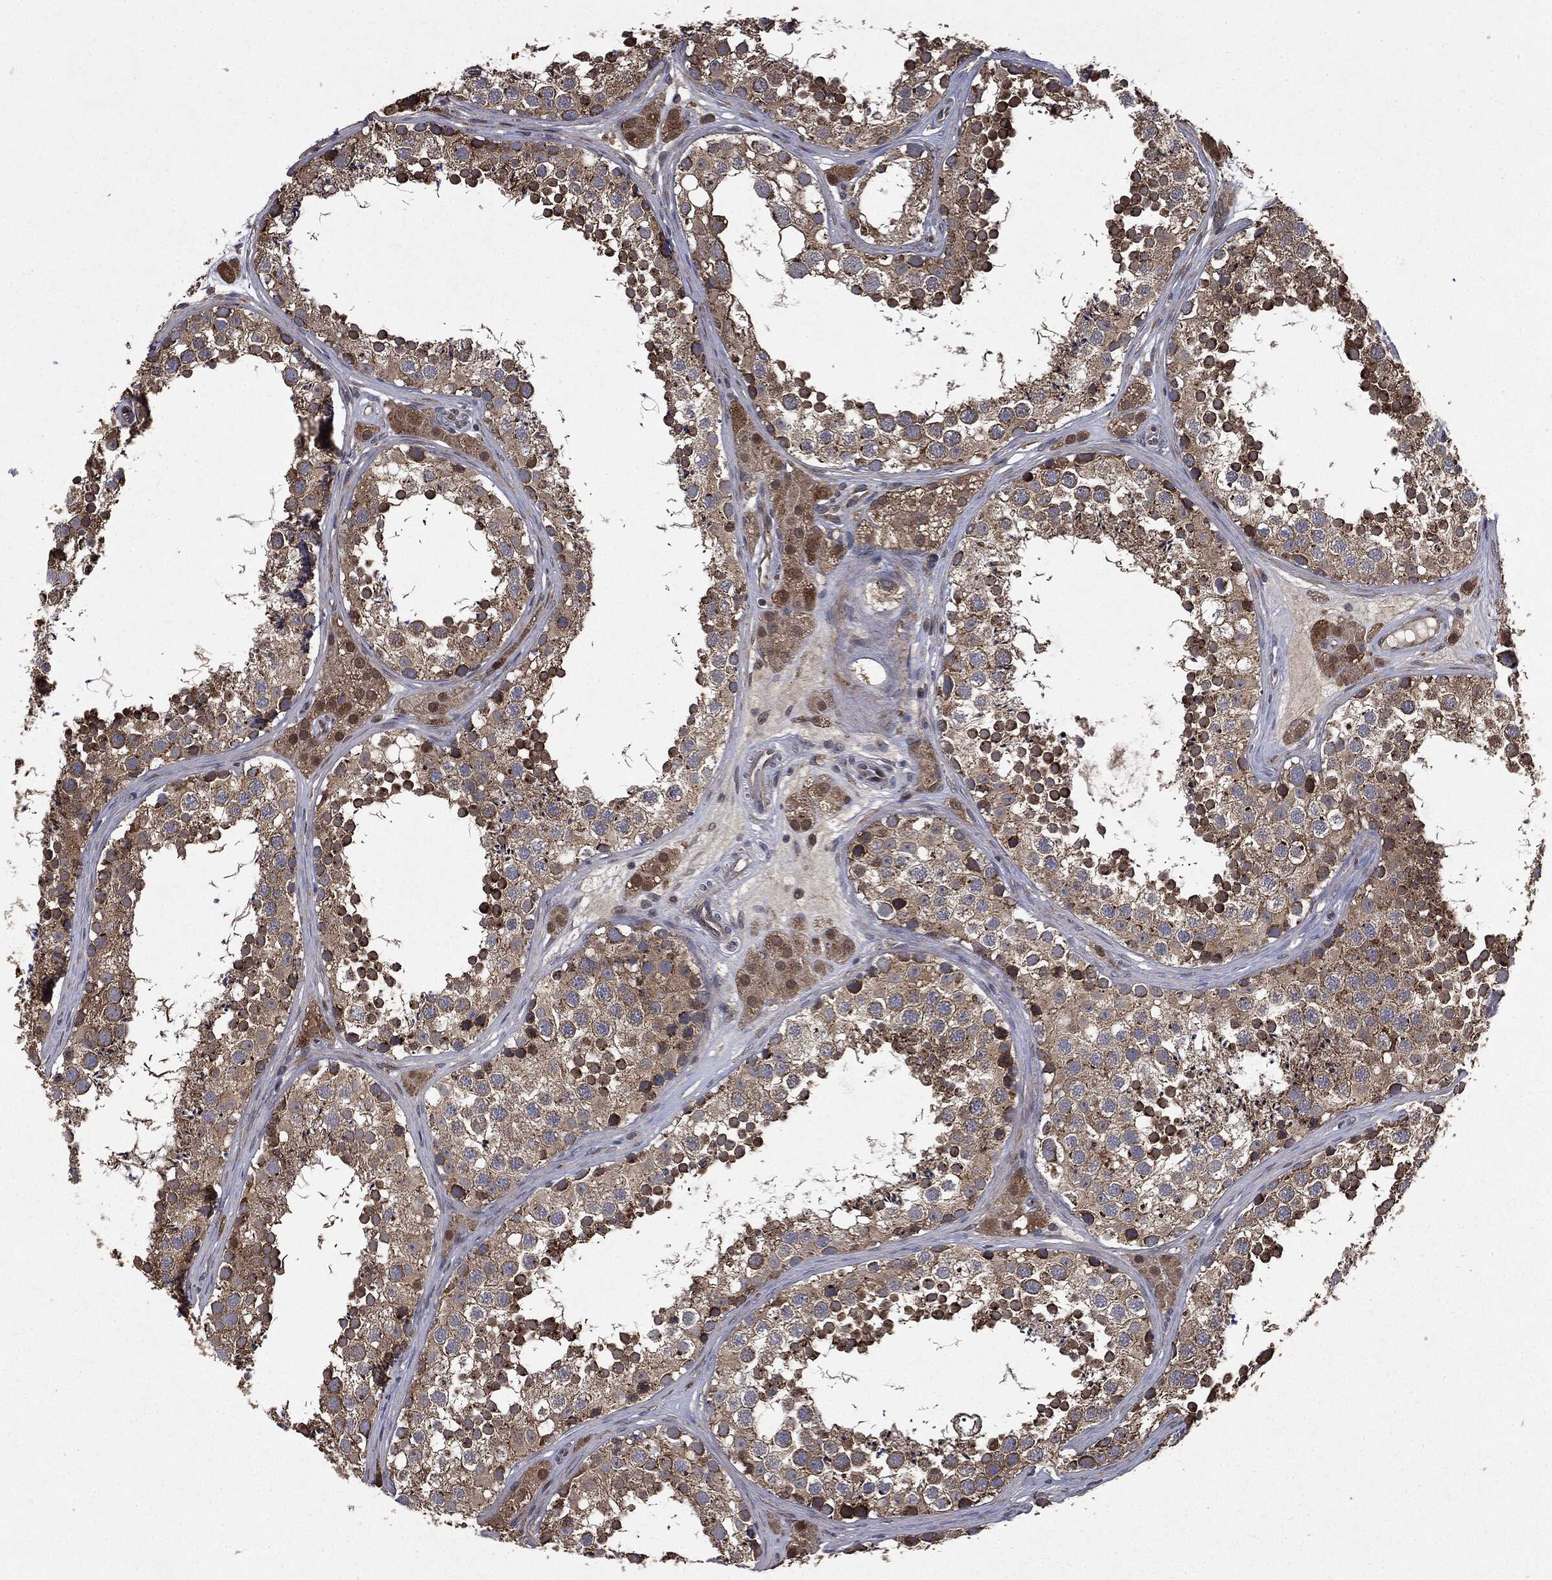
{"staining": {"intensity": "strong", "quantity": "25%-75%", "location": "cytoplasmic/membranous"}, "tissue": "testis", "cell_type": "Cells in seminiferous ducts", "image_type": "normal", "snomed": [{"axis": "morphology", "description": "Normal tissue, NOS"}, {"axis": "topography", "description": "Testis"}], "caption": "Strong cytoplasmic/membranous protein staining is present in approximately 25%-75% of cells in seminiferous ducts in testis. (Stains: DAB (3,3'-diaminobenzidine) in brown, nuclei in blue, Microscopy: brightfield microscopy at high magnification).", "gene": "PLPPR2", "patient": {"sex": "male", "age": 41}}